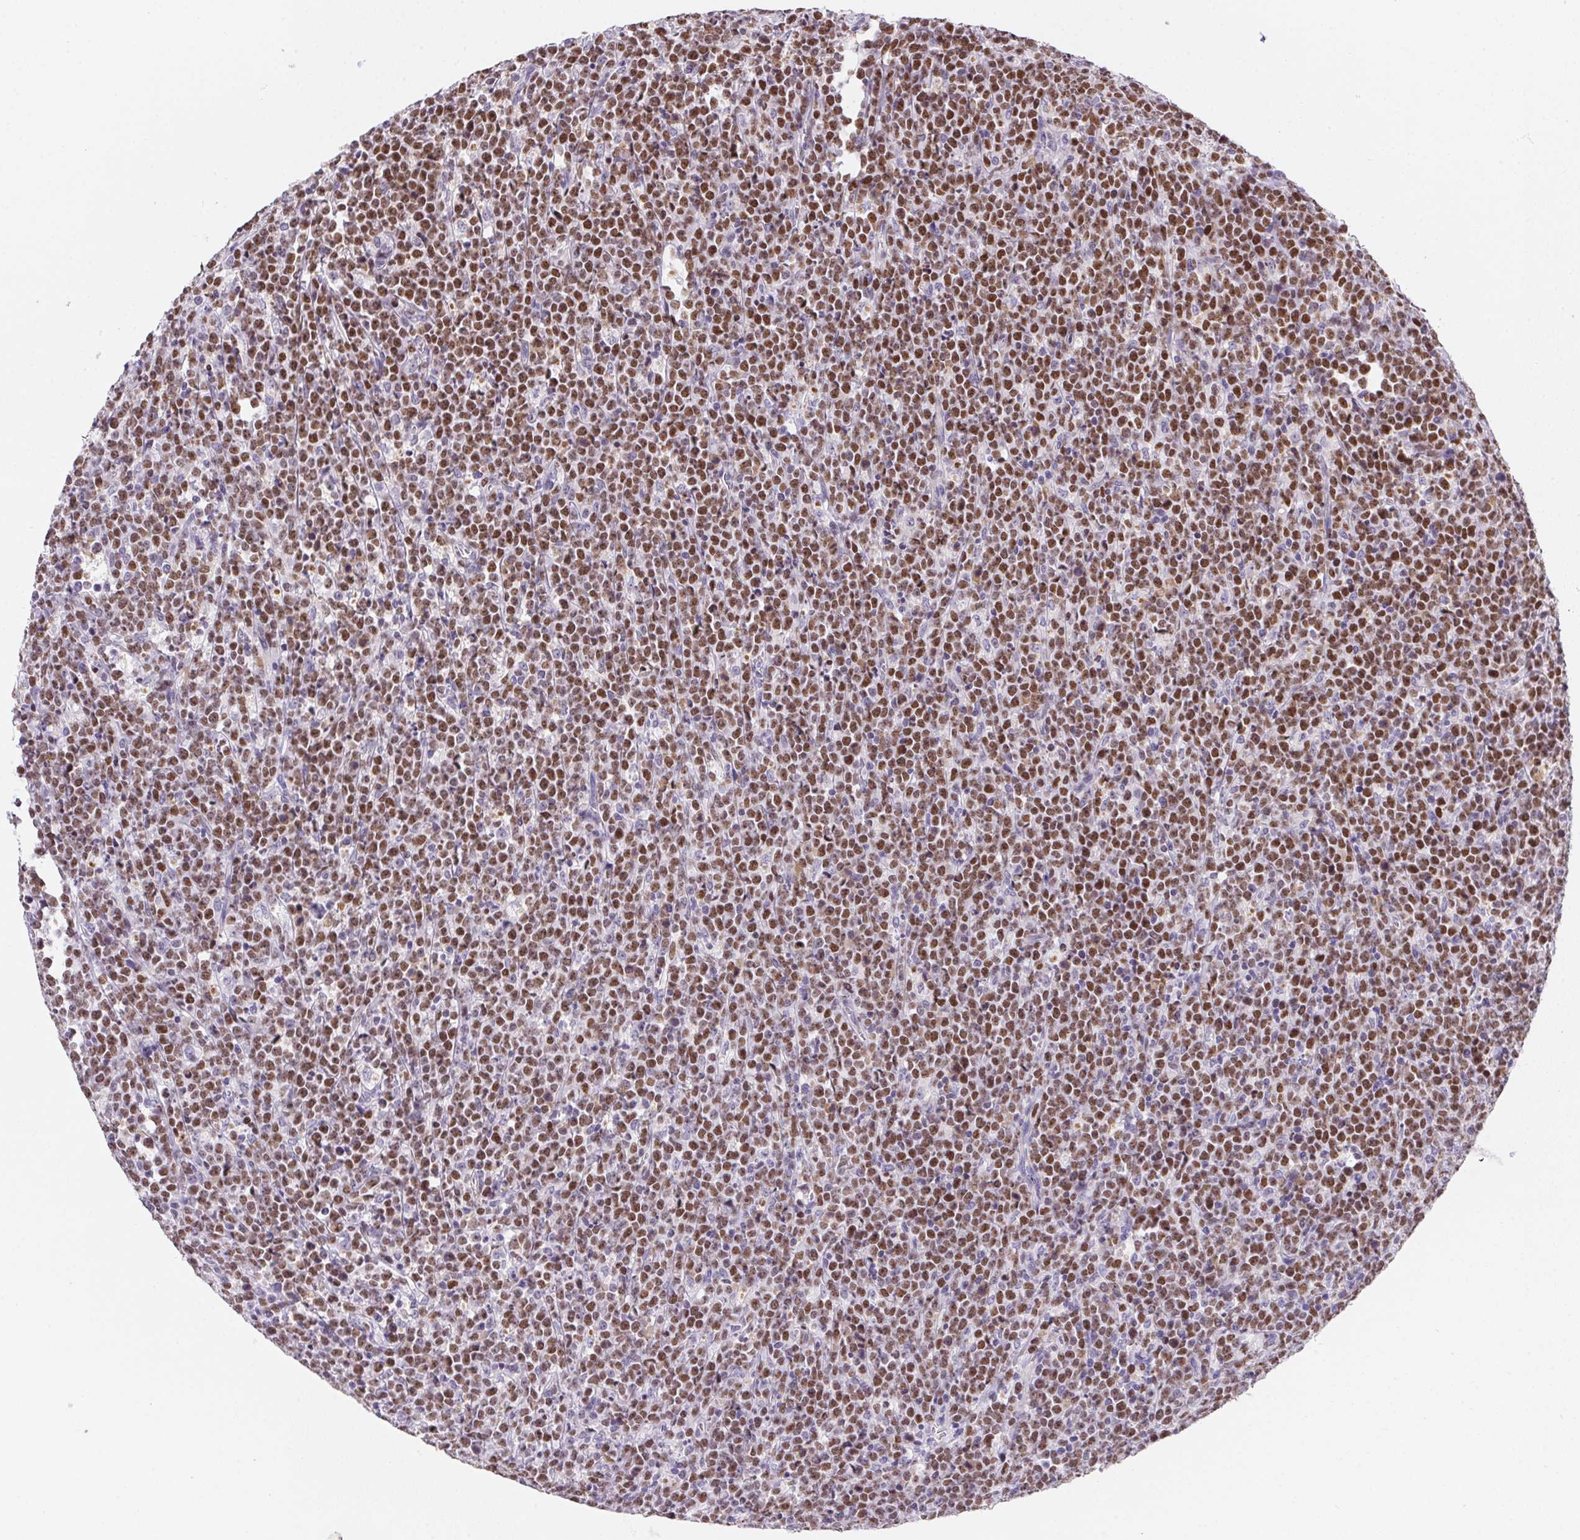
{"staining": {"intensity": "moderate", "quantity": ">75%", "location": "nuclear"}, "tissue": "lymphoma", "cell_type": "Tumor cells", "image_type": "cancer", "snomed": [{"axis": "morphology", "description": "Malignant lymphoma, non-Hodgkin's type, High grade"}, {"axis": "topography", "description": "Small intestine"}], "caption": "Lymphoma stained for a protein reveals moderate nuclear positivity in tumor cells.", "gene": "HELLS", "patient": {"sex": "female", "age": 56}}